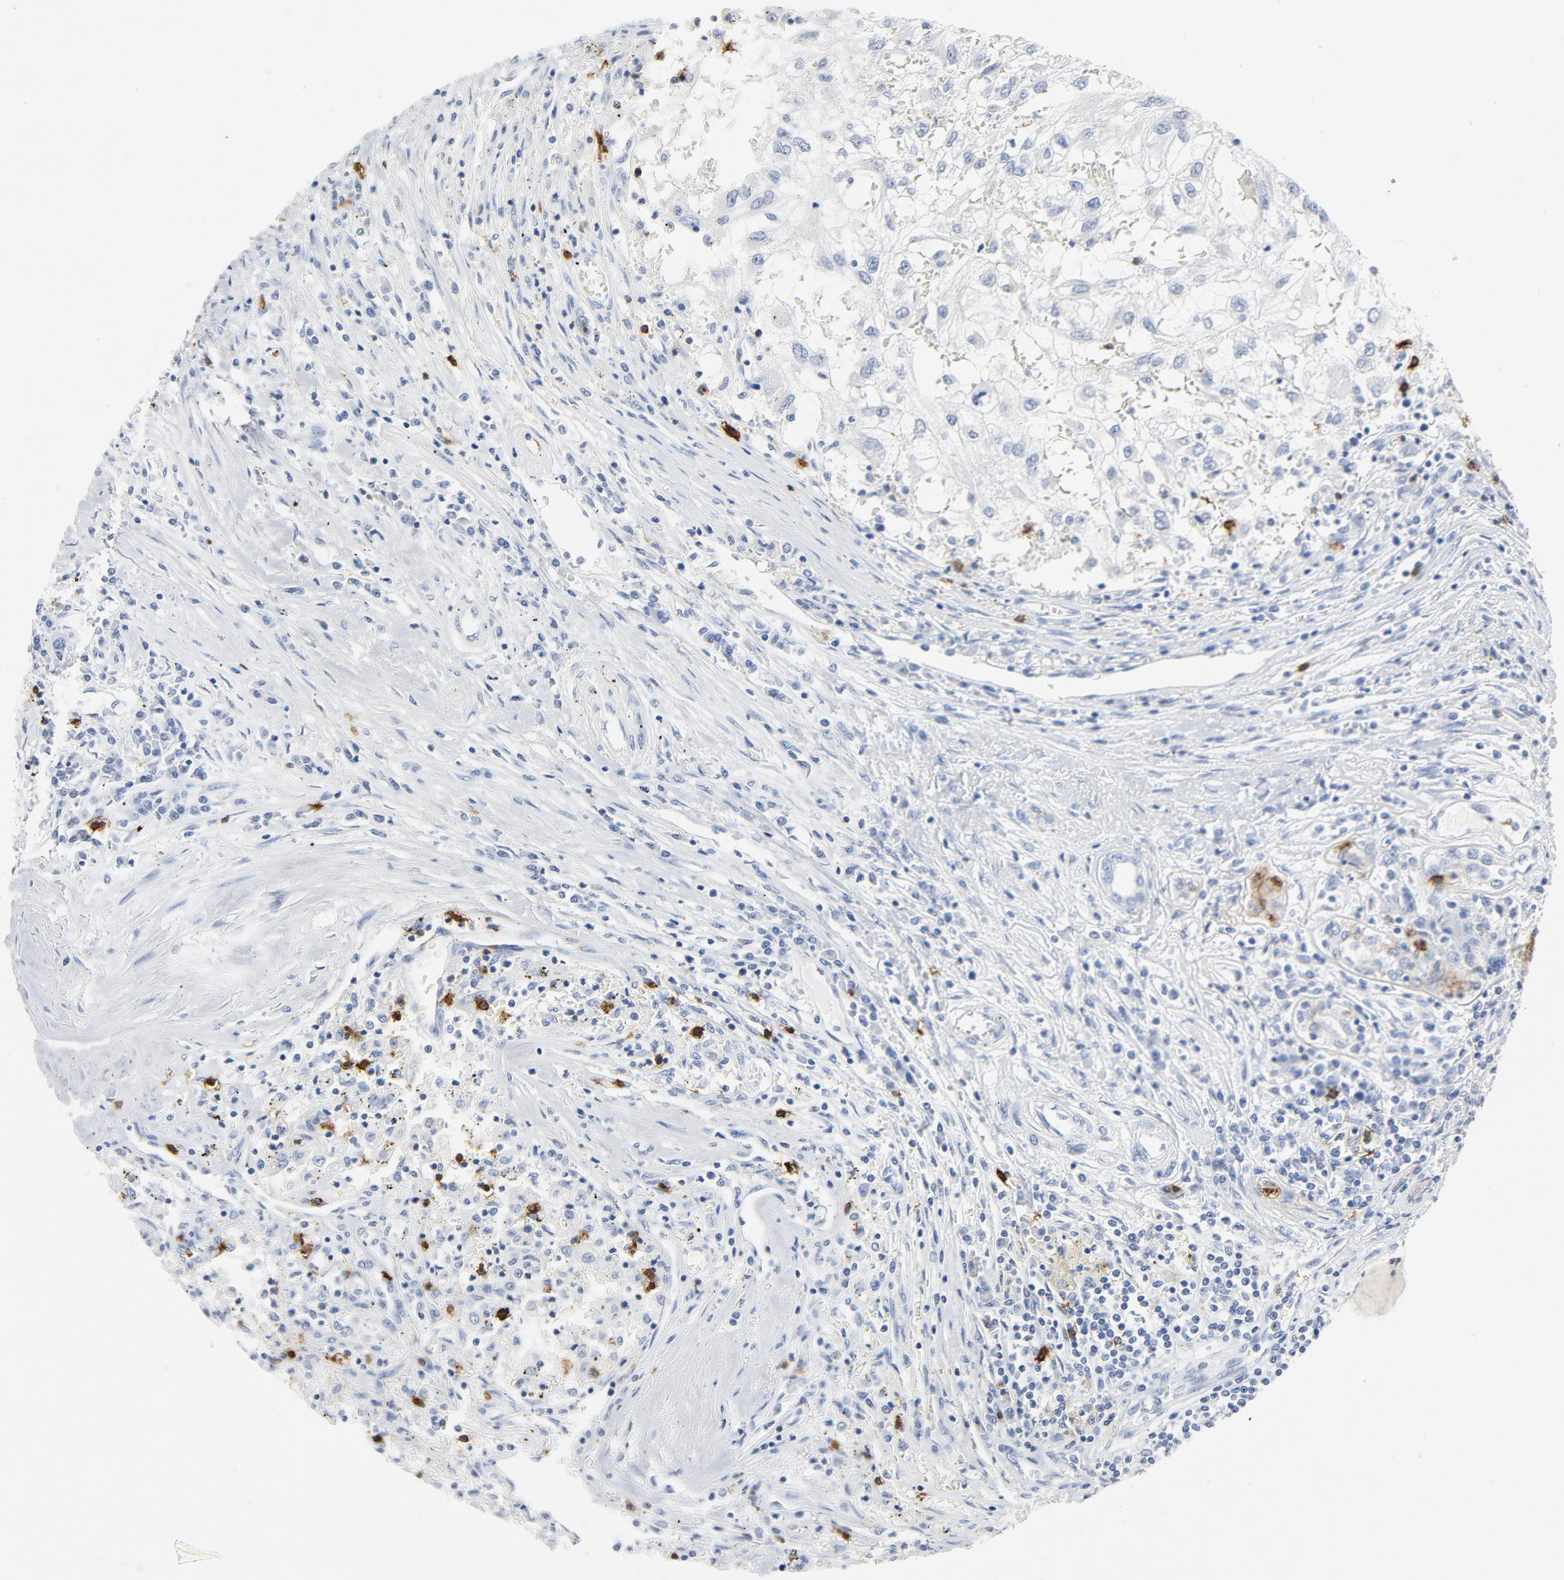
{"staining": {"intensity": "negative", "quantity": "none", "location": "none"}, "tissue": "renal cancer", "cell_type": "Tumor cells", "image_type": "cancer", "snomed": [{"axis": "morphology", "description": "Normal tissue, NOS"}, {"axis": "morphology", "description": "Adenocarcinoma, NOS"}, {"axis": "topography", "description": "Kidney"}], "caption": "Immunohistochemistry of human renal cancer (adenocarcinoma) displays no staining in tumor cells. (DAB (3,3'-diaminobenzidine) immunohistochemistry (IHC), high magnification).", "gene": "PTPRB", "patient": {"sex": "male", "age": 71}}